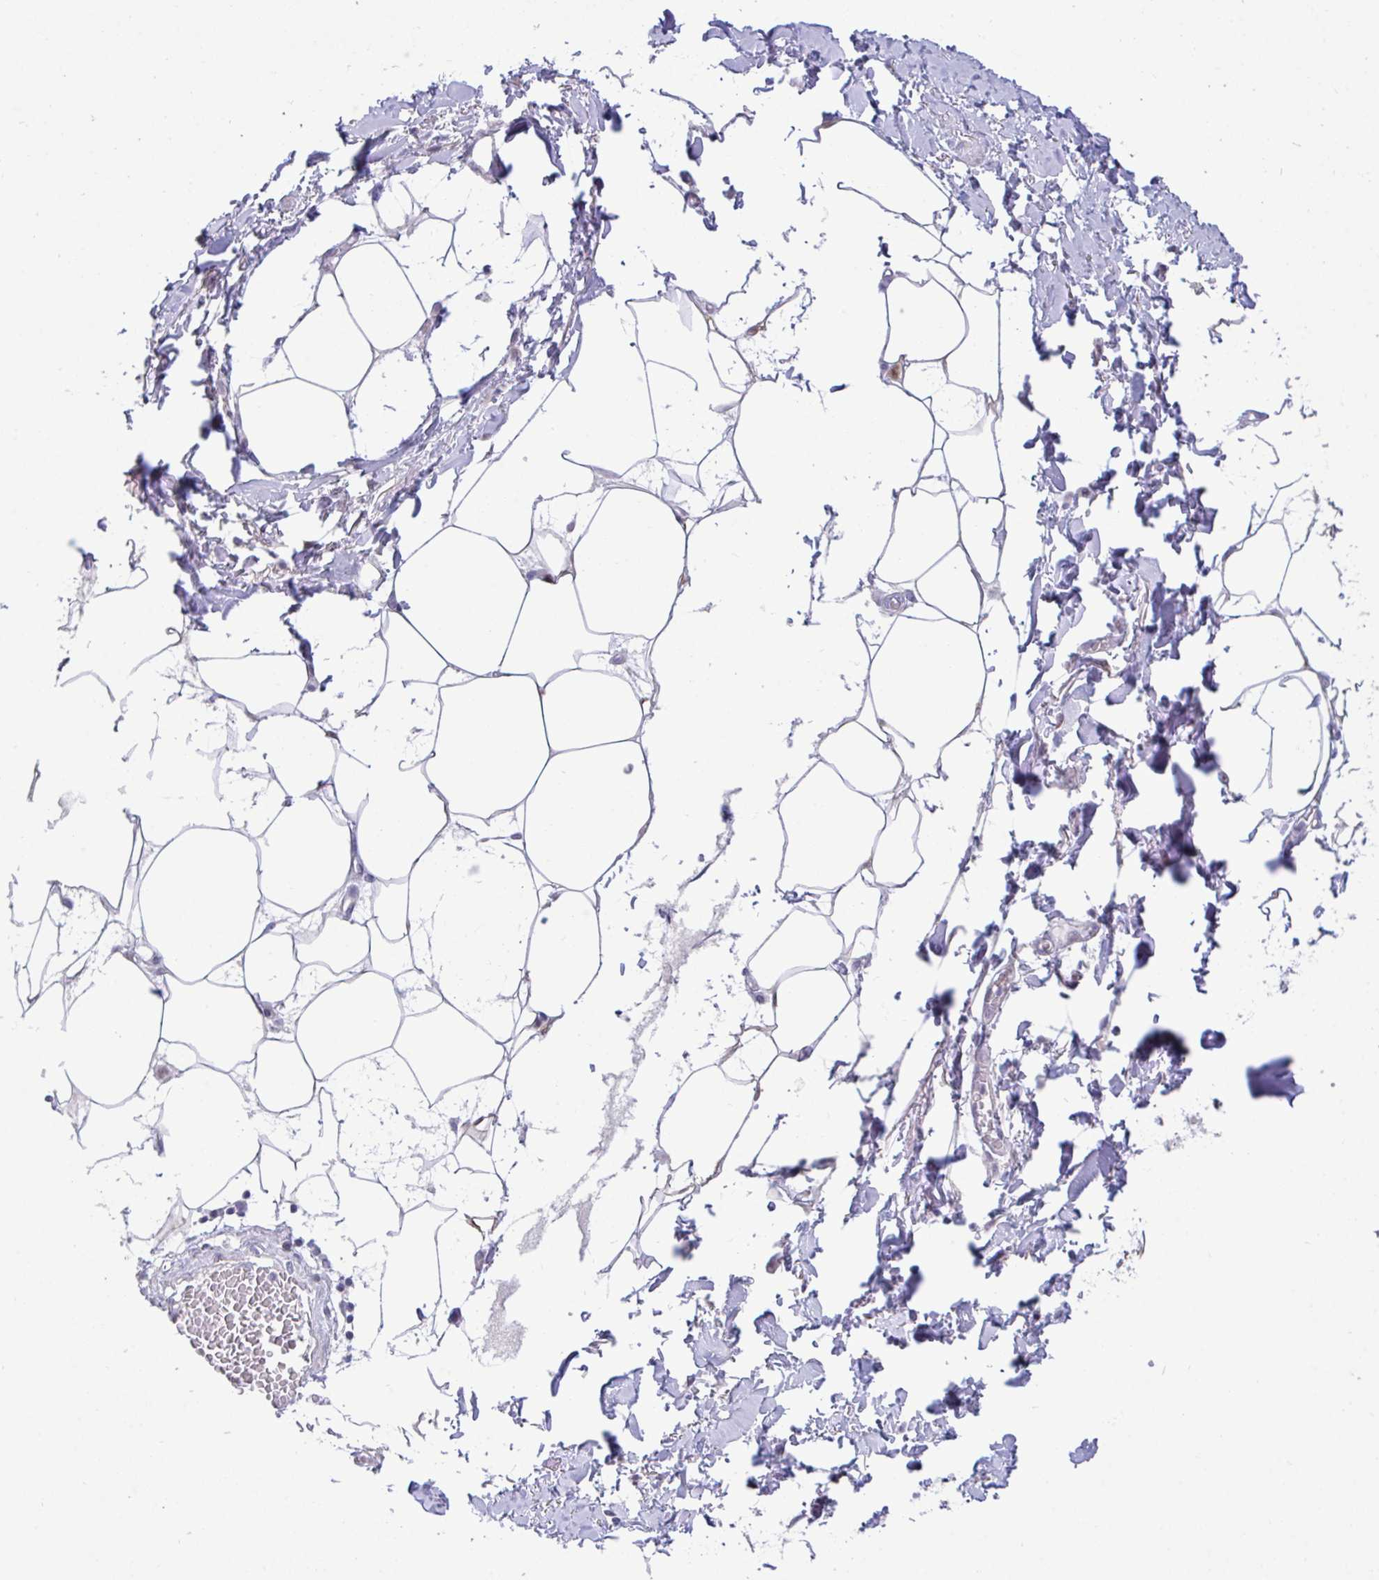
{"staining": {"intensity": "negative", "quantity": "none", "location": "none"}, "tissue": "adipose tissue", "cell_type": "Adipocytes", "image_type": "normal", "snomed": [{"axis": "morphology", "description": "Normal tissue, NOS"}, {"axis": "topography", "description": "Vagina"}, {"axis": "topography", "description": "Peripheral nerve tissue"}], "caption": "Adipocytes are negative for protein expression in unremarkable human adipose tissue. Nuclei are stained in blue.", "gene": "USP35", "patient": {"sex": "female", "age": 71}}